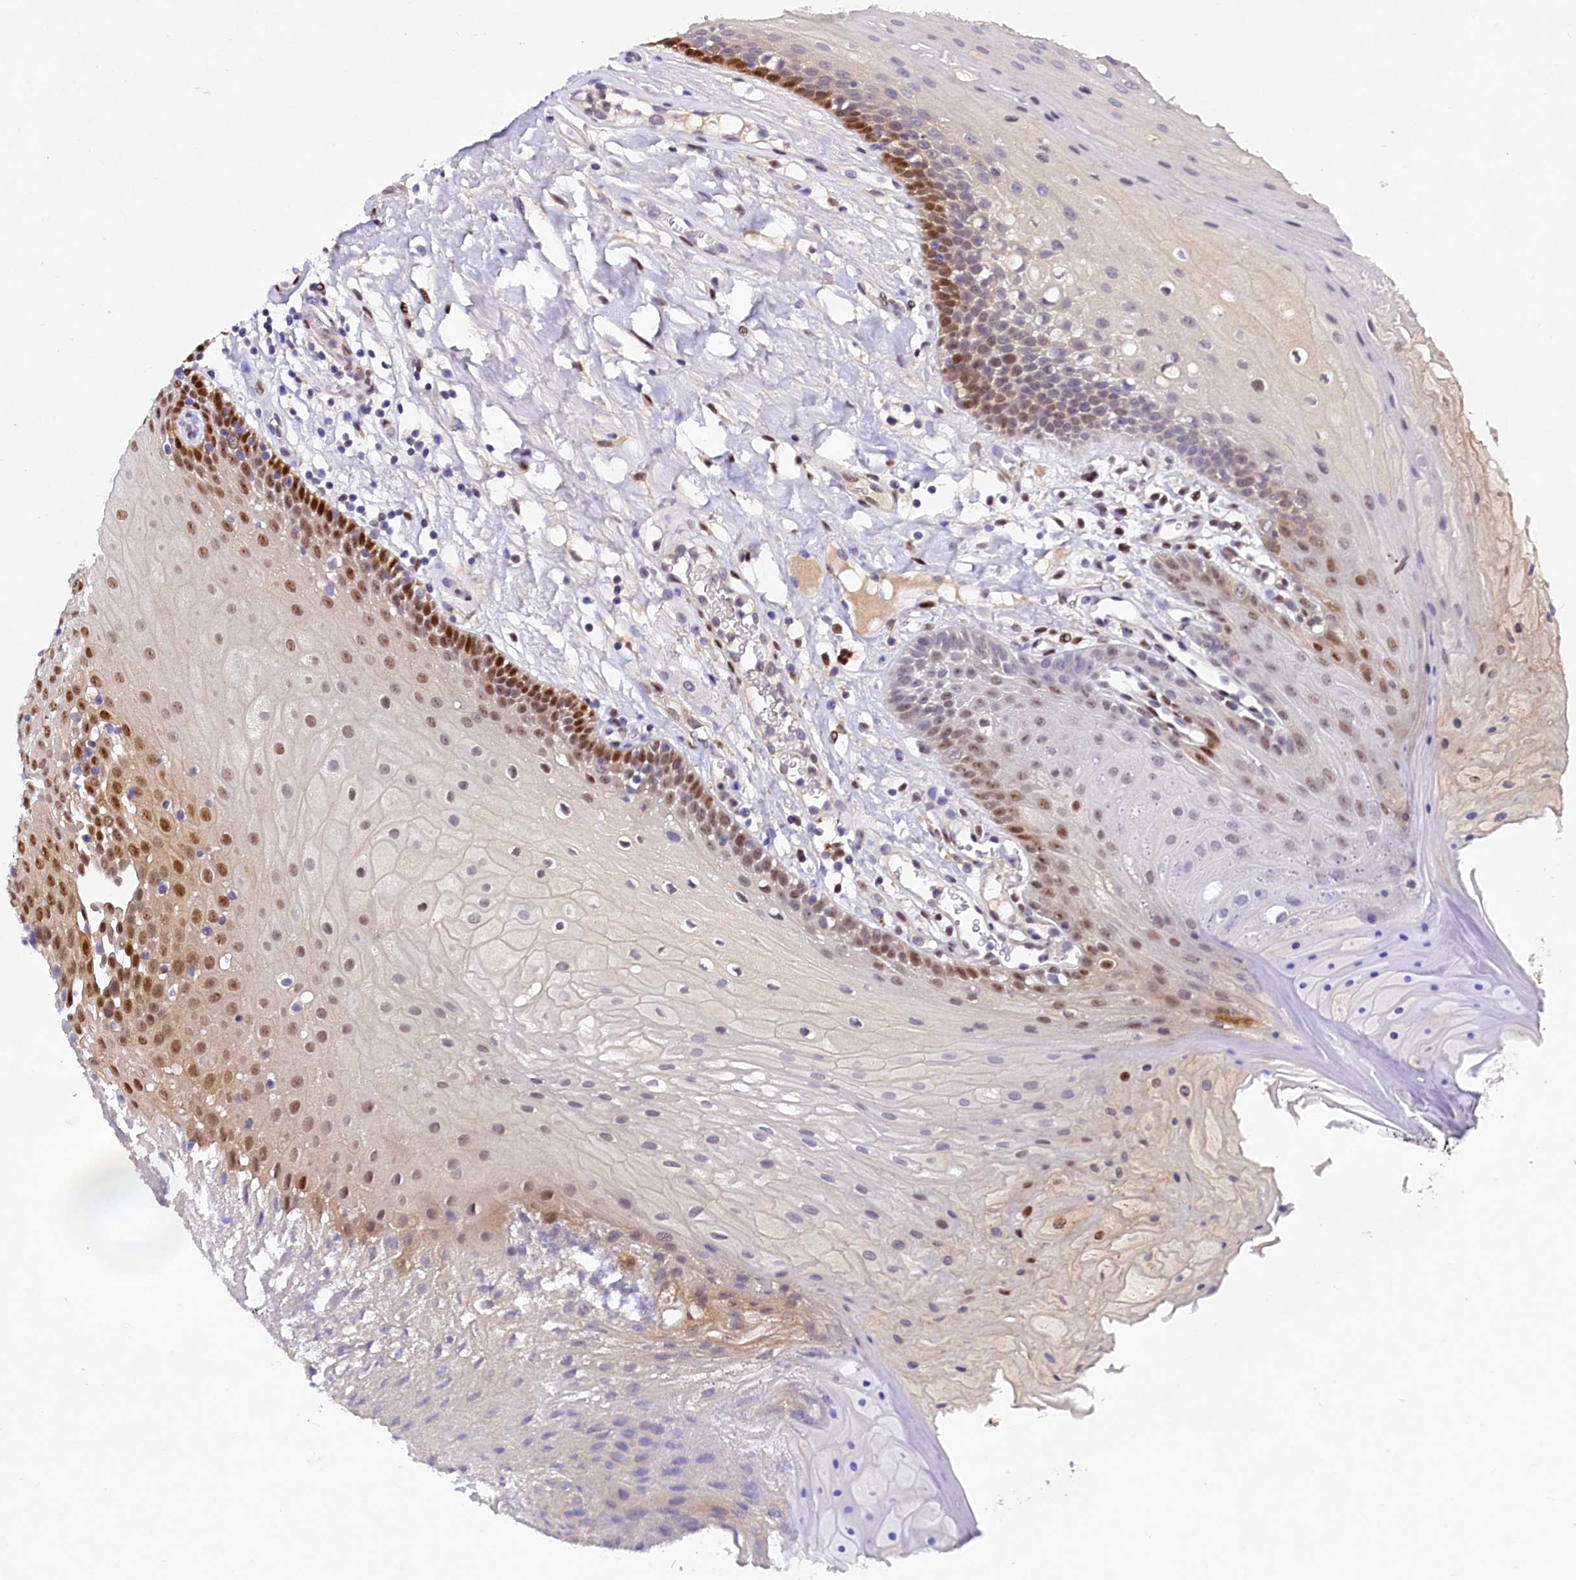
{"staining": {"intensity": "strong", "quantity": "25%-75%", "location": "nuclear"}, "tissue": "oral mucosa", "cell_type": "Squamous epithelial cells", "image_type": "normal", "snomed": [{"axis": "morphology", "description": "Normal tissue, NOS"}, {"axis": "topography", "description": "Oral tissue"}], "caption": "Immunohistochemistry (IHC) histopathology image of normal oral mucosa: oral mucosa stained using immunohistochemistry (IHC) displays high levels of strong protein expression localized specifically in the nuclear of squamous epithelial cells, appearing as a nuclear brown color.", "gene": "TGDS", "patient": {"sex": "female", "age": 80}}